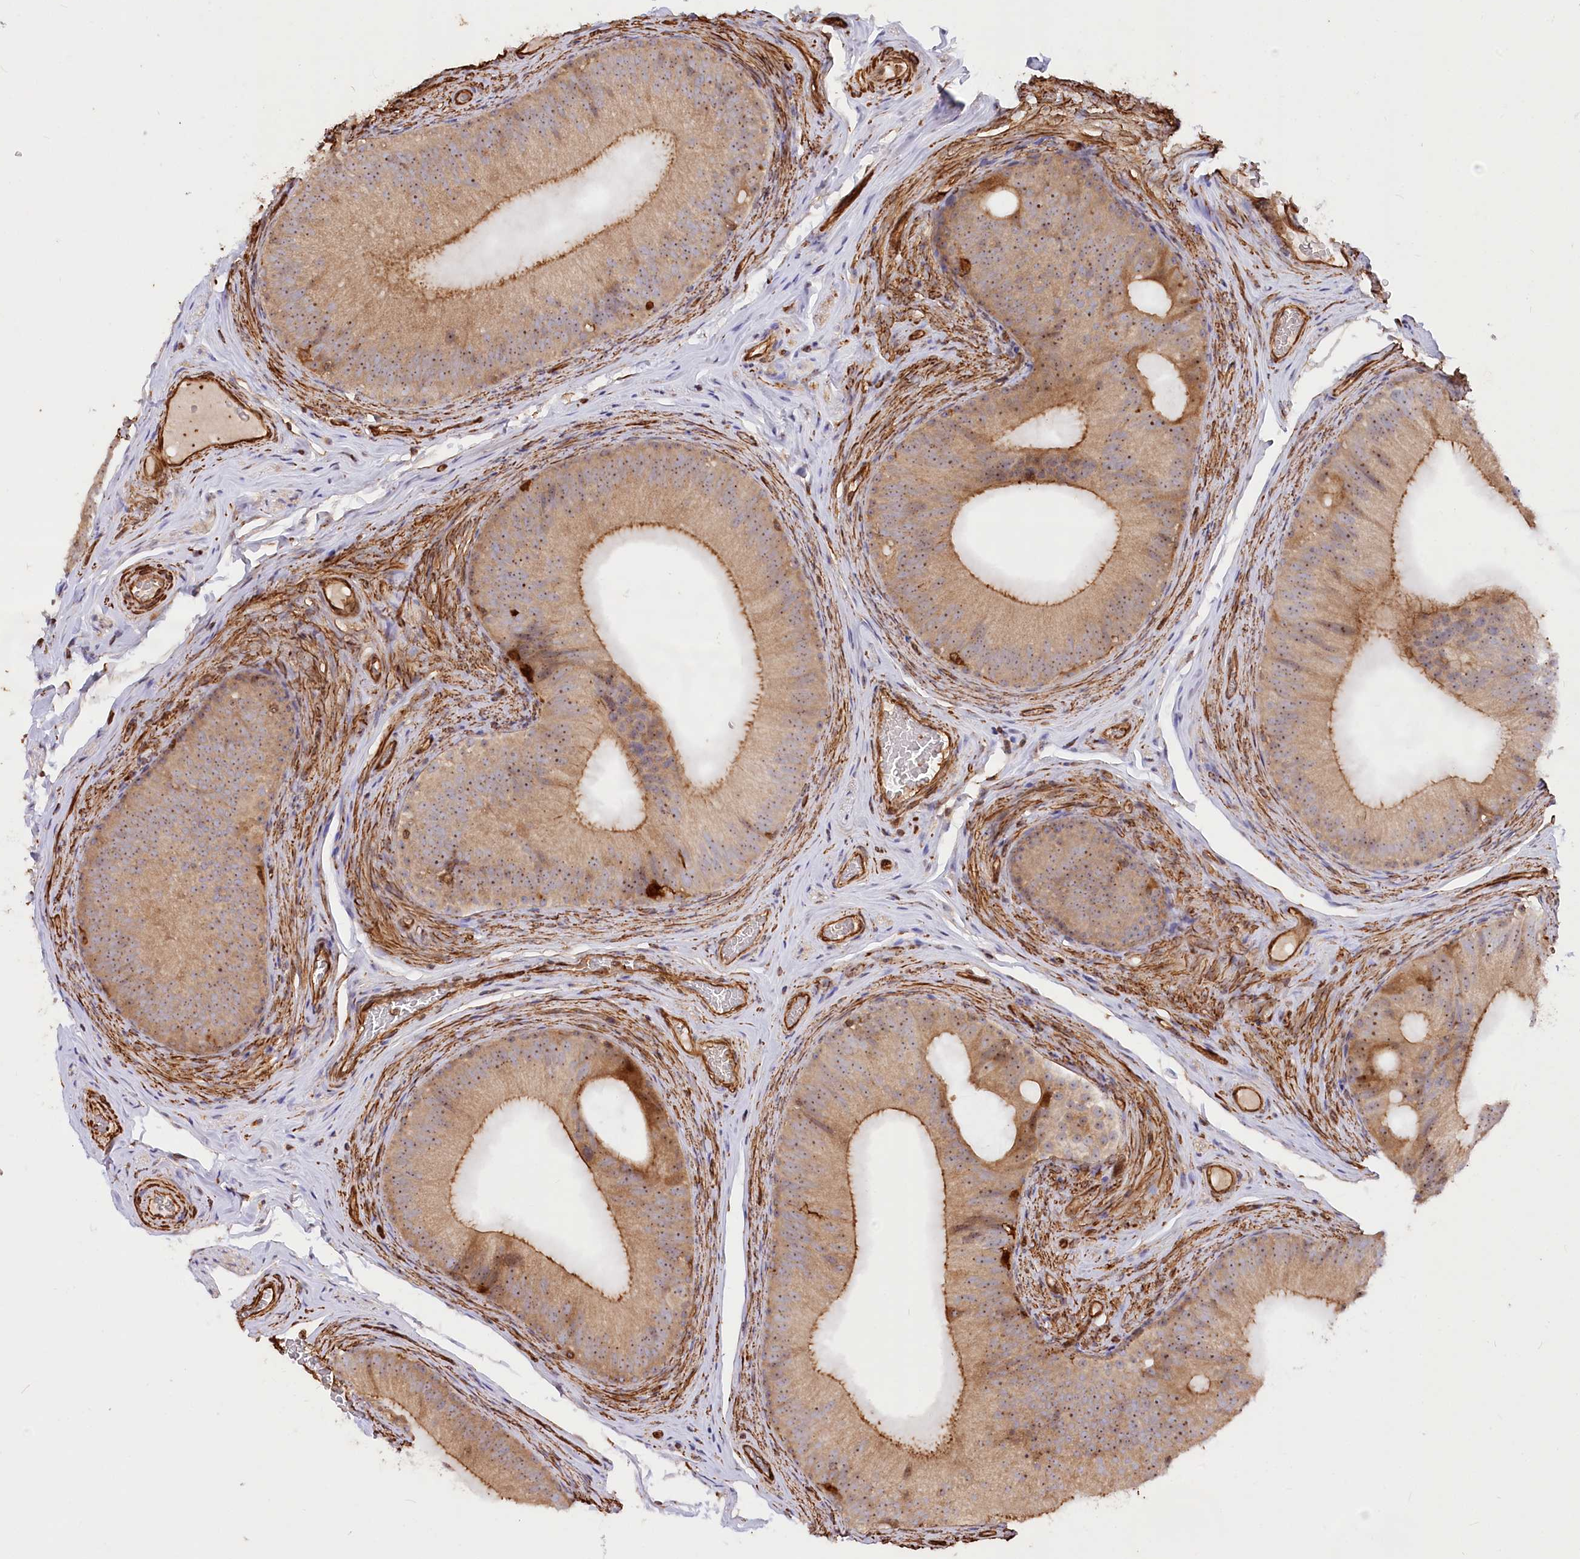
{"staining": {"intensity": "moderate", "quantity": ">75%", "location": "cytoplasmic/membranous,nuclear"}, "tissue": "epididymis", "cell_type": "Glandular cells", "image_type": "normal", "snomed": [{"axis": "morphology", "description": "Normal tissue, NOS"}, {"axis": "topography", "description": "Epididymis"}], "caption": "Protein staining exhibits moderate cytoplasmic/membranous,nuclear positivity in about >75% of glandular cells in unremarkable epididymis. Using DAB (brown) and hematoxylin (blue) stains, captured at high magnification using brightfield microscopy.", "gene": "WDR36", "patient": {"sex": "male", "age": 34}}